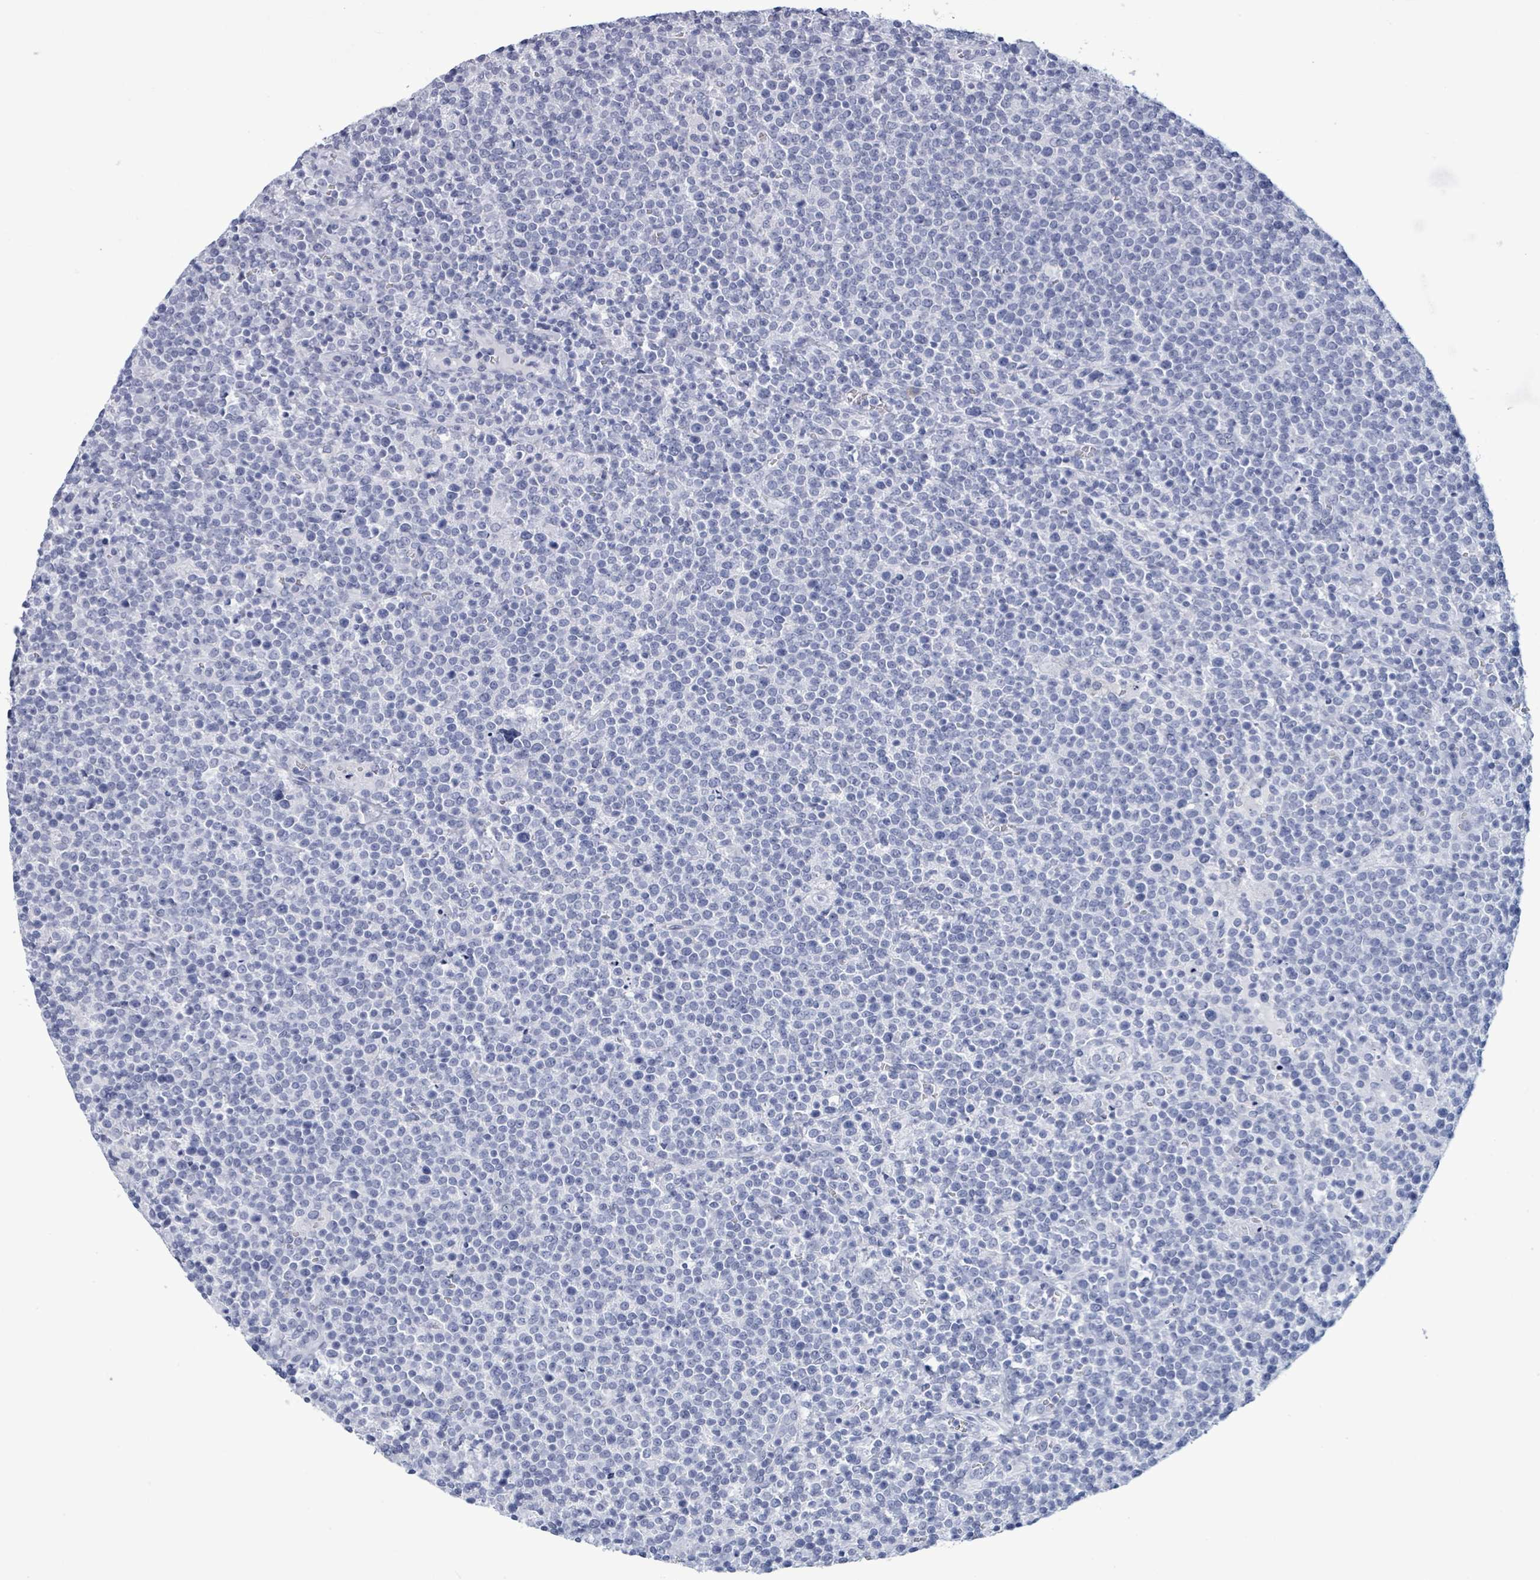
{"staining": {"intensity": "negative", "quantity": "none", "location": "none"}, "tissue": "lymphoma", "cell_type": "Tumor cells", "image_type": "cancer", "snomed": [{"axis": "morphology", "description": "Malignant lymphoma, non-Hodgkin's type, High grade"}, {"axis": "topography", "description": "Lymph node"}], "caption": "The image reveals no staining of tumor cells in high-grade malignant lymphoma, non-Hodgkin's type.", "gene": "NKX2-1", "patient": {"sex": "male", "age": 61}}